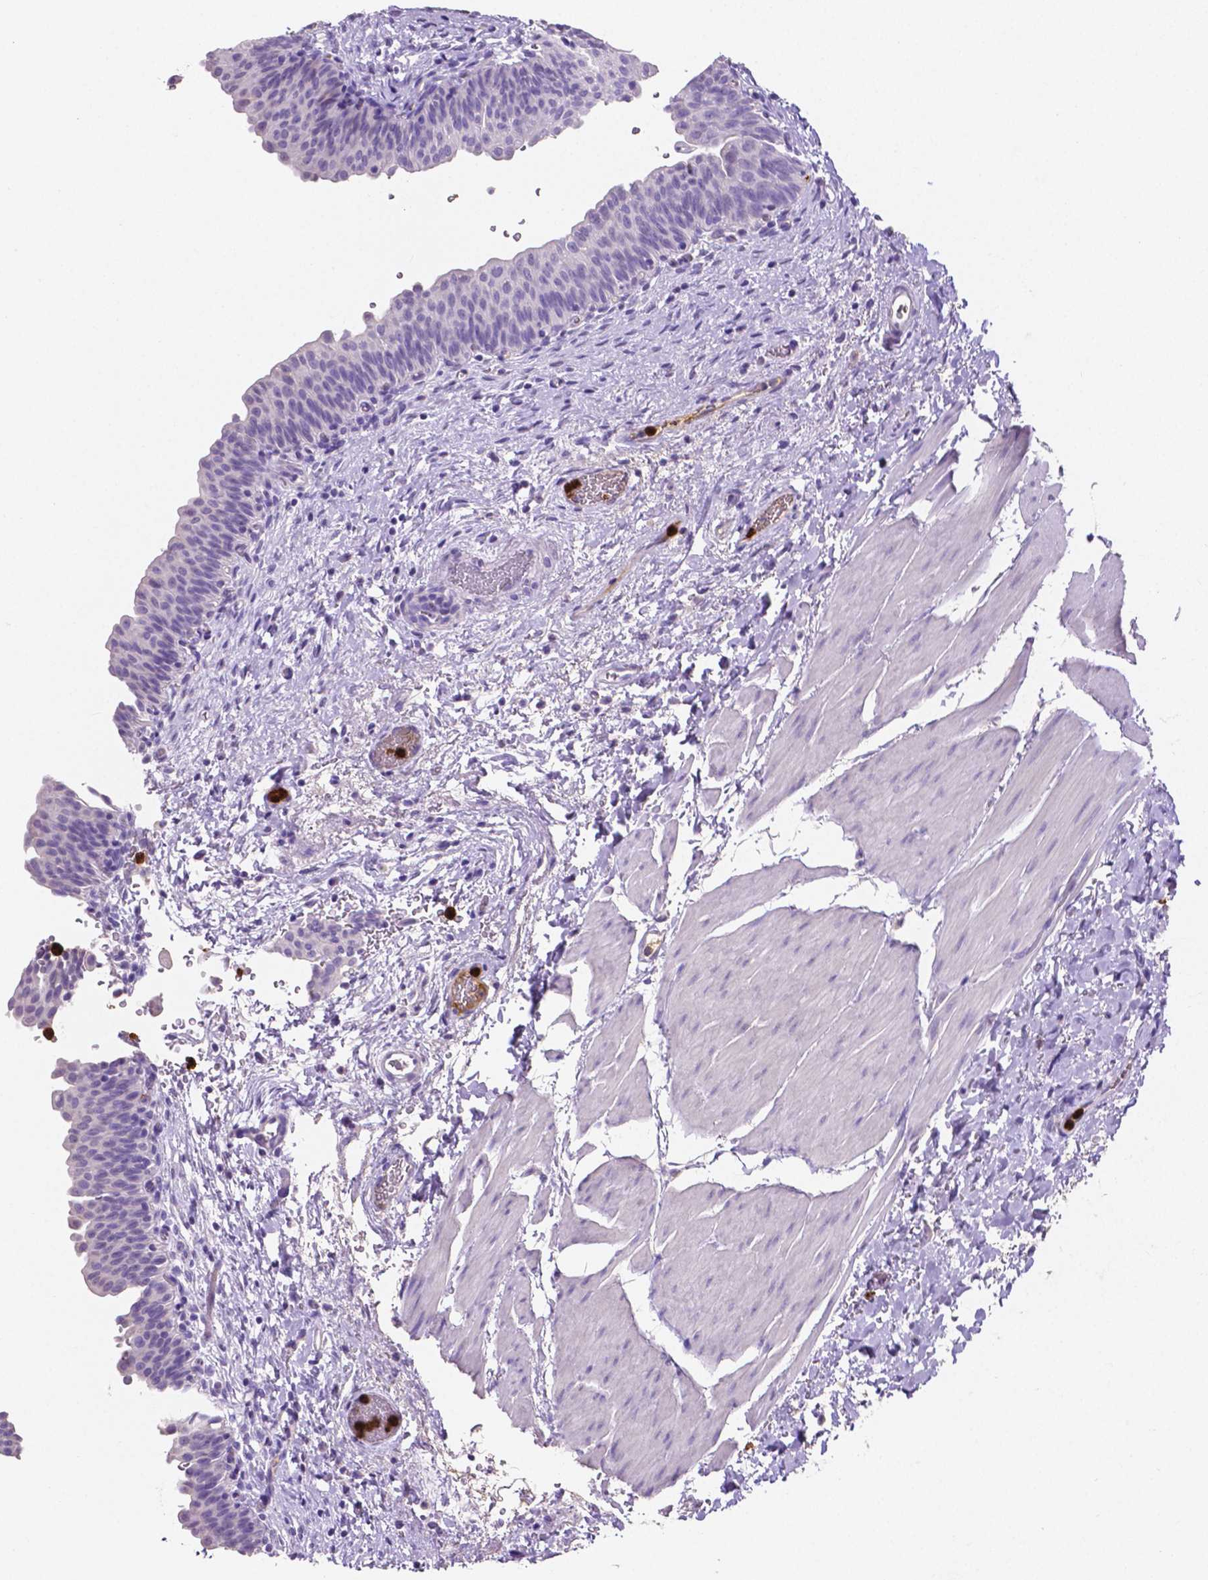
{"staining": {"intensity": "negative", "quantity": "none", "location": "none"}, "tissue": "urinary bladder", "cell_type": "Urothelial cells", "image_type": "normal", "snomed": [{"axis": "morphology", "description": "Normal tissue, NOS"}, {"axis": "topography", "description": "Urinary bladder"}], "caption": "This is a micrograph of IHC staining of normal urinary bladder, which shows no expression in urothelial cells. (DAB (3,3'-diaminobenzidine) immunohistochemistry (IHC) visualized using brightfield microscopy, high magnification).", "gene": "MMP9", "patient": {"sex": "male", "age": 56}}